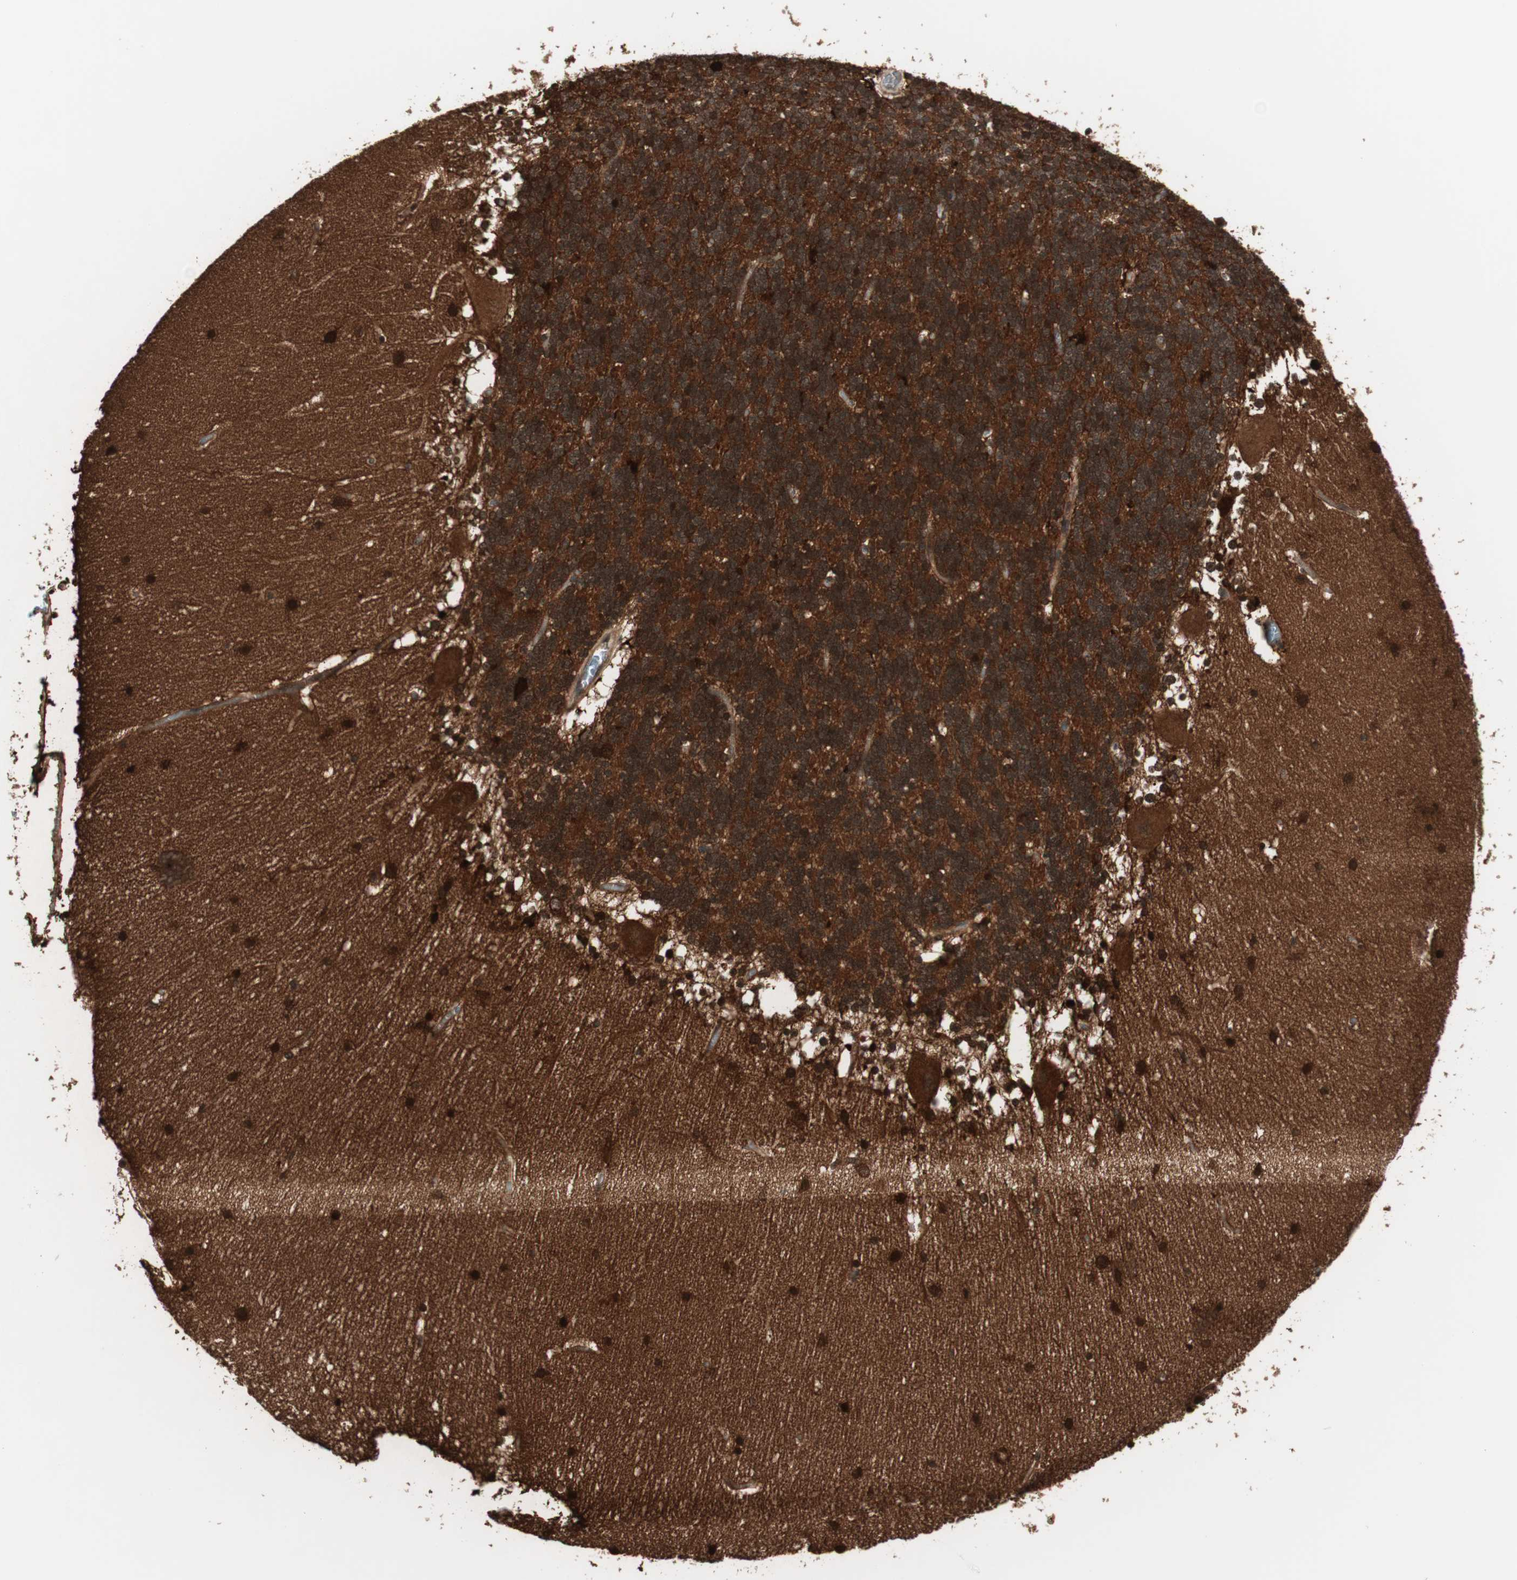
{"staining": {"intensity": "strong", "quantity": ">75%", "location": "cytoplasmic/membranous"}, "tissue": "cerebellum", "cell_type": "Cells in granular layer", "image_type": "normal", "snomed": [{"axis": "morphology", "description": "Normal tissue, NOS"}, {"axis": "topography", "description": "Cerebellum"}], "caption": "IHC histopathology image of unremarkable human cerebellum stained for a protein (brown), which reveals high levels of strong cytoplasmic/membranous expression in about >75% of cells in granular layer.", "gene": "PRKG2", "patient": {"sex": "female", "age": 19}}